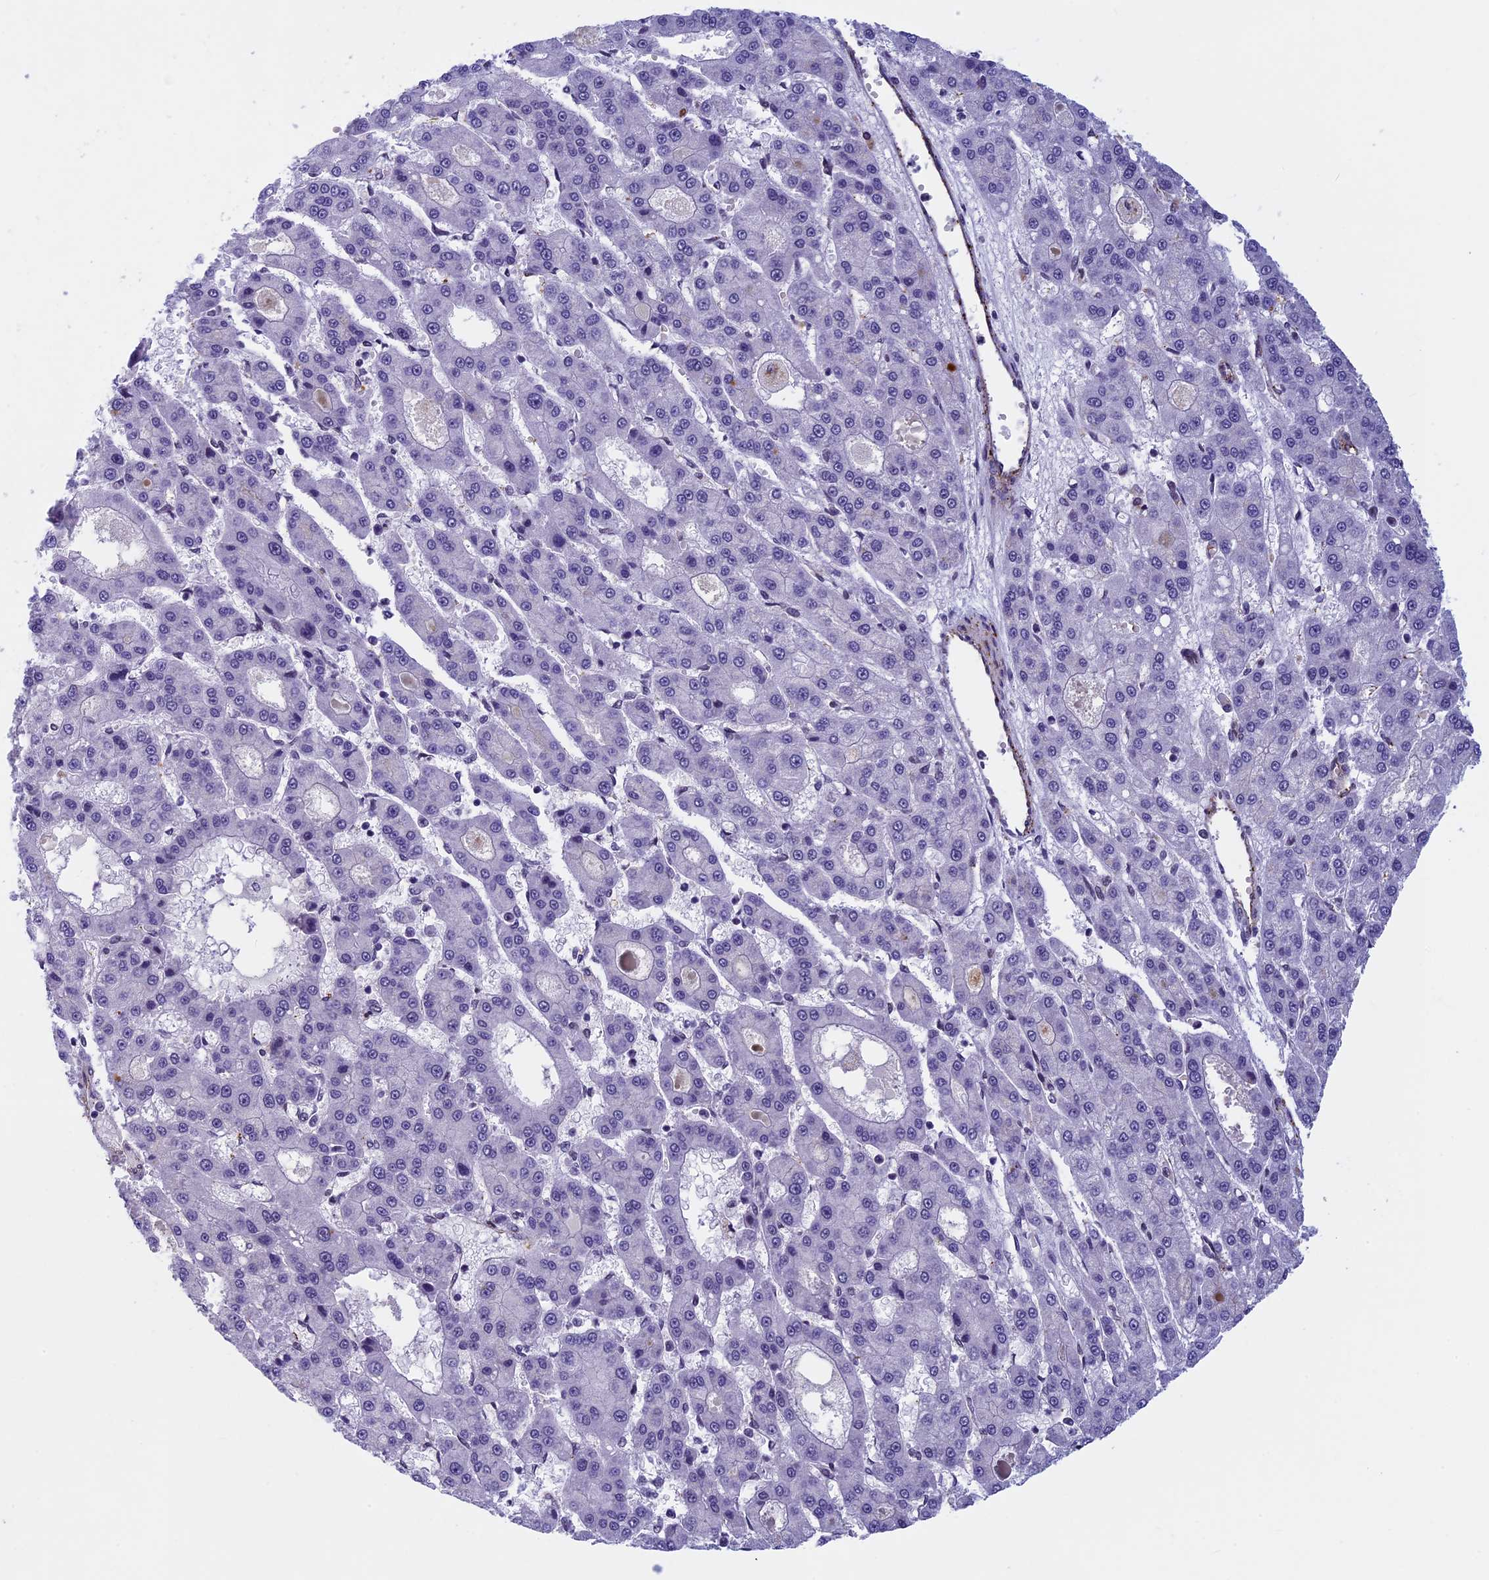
{"staining": {"intensity": "negative", "quantity": "none", "location": "none"}, "tissue": "liver cancer", "cell_type": "Tumor cells", "image_type": "cancer", "snomed": [{"axis": "morphology", "description": "Carcinoma, Hepatocellular, NOS"}, {"axis": "topography", "description": "Liver"}], "caption": "A high-resolution photomicrograph shows immunohistochemistry (IHC) staining of hepatocellular carcinoma (liver), which exhibits no significant staining in tumor cells.", "gene": "NIPBL", "patient": {"sex": "male", "age": 70}}